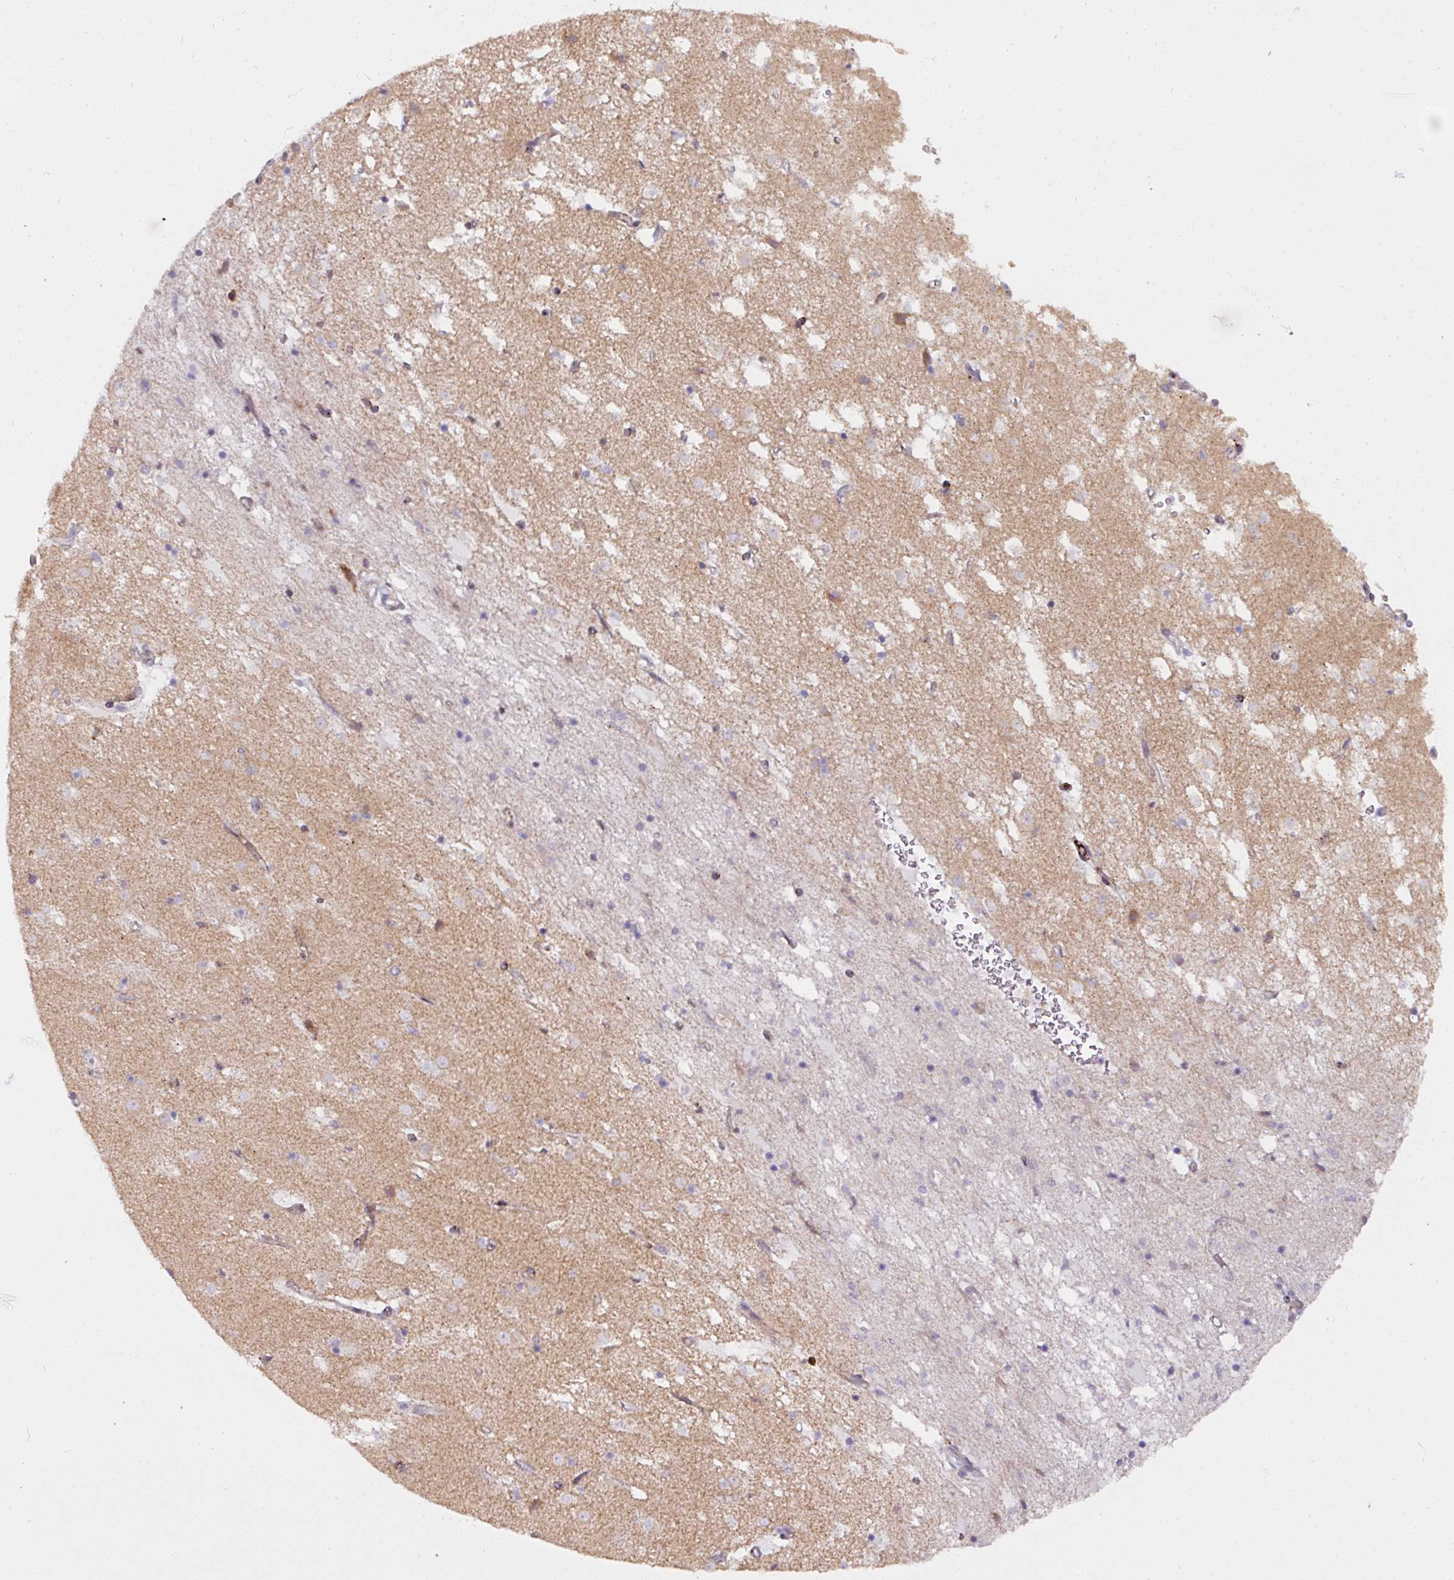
{"staining": {"intensity": "weak", "quantity": "<25%", "location": "cytoplasmic/membranous"}, "tissue": "caudate", "cell_type": "Glial cells", "image_type": "normal", "snomed": [{"axis": "morphology", "description": "Normal tissue, NOS"}, {"axis": "topography", "description": "Lateral ventricle wall"}], "caption": "The image demonstrates no significant expression in glial cells of caudate.", "gene": "MAGT1", "patient": {"sex": "male", "age": 58}}